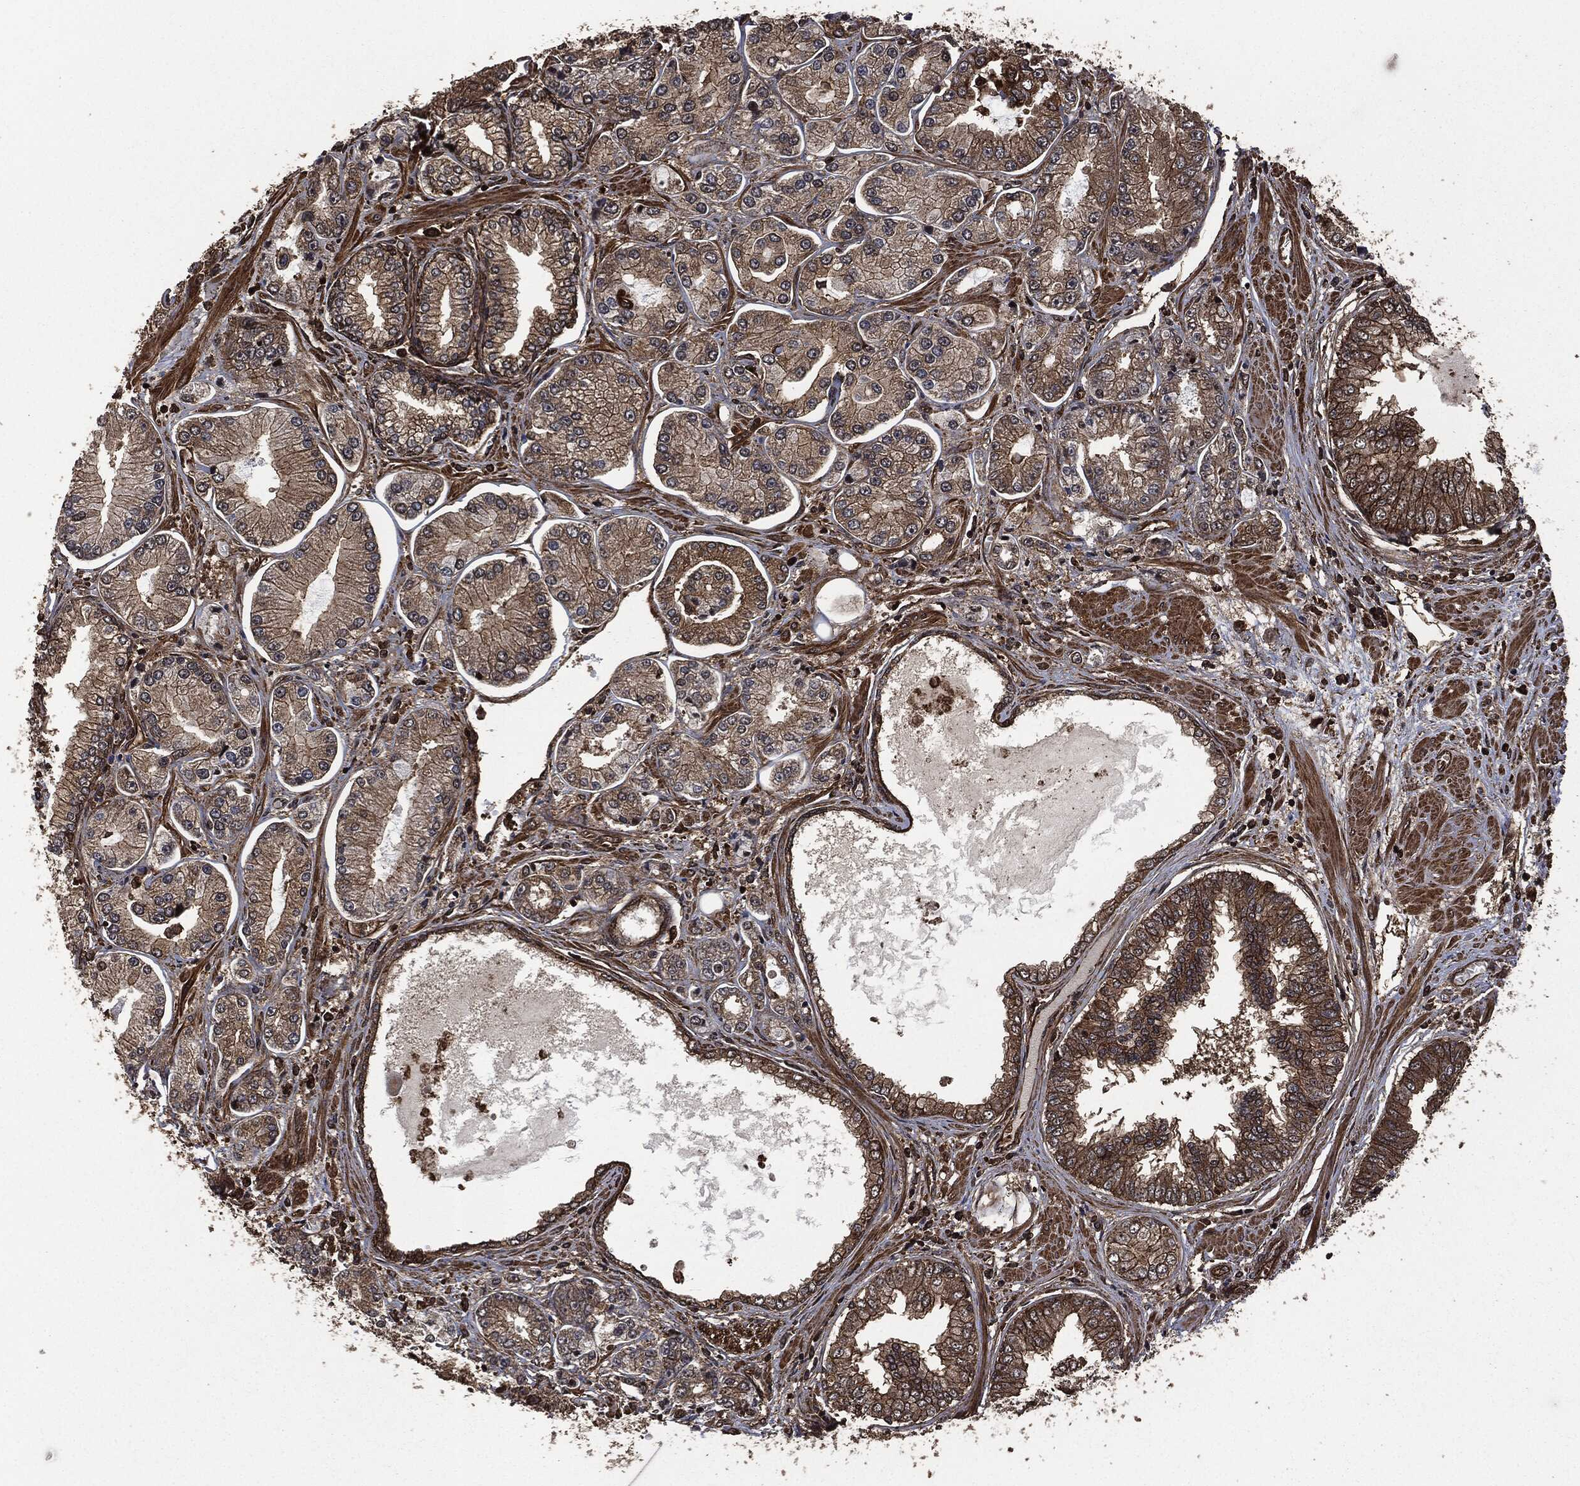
{"staining": {"intensity": "strong", "quantity": "25%-75%", "location": "cytoplasmic/membranous"}, "tissue": "prostate cancer", "cell_type": "Tumor cells", "image_type": "cancer", "snomed": [{"axis": "morphology", "description": "Adenocarcinoma, Low grade"}, {"axis": "topography", "description": "Prostate"}], "caption": "Immunohistochemical staining of adenocarcinoma (low-grade) (prostate) exhibits high levels of strong cytoplasmic/membranous protein staining in about 25%-75% of tumor cells. (DAB (3,3'-diaminobenzidine) IHC, brown staining for protein, blue staining for nuclei).", "gene": "HRAS", "patient": {"sex": "male", "age": 72}}